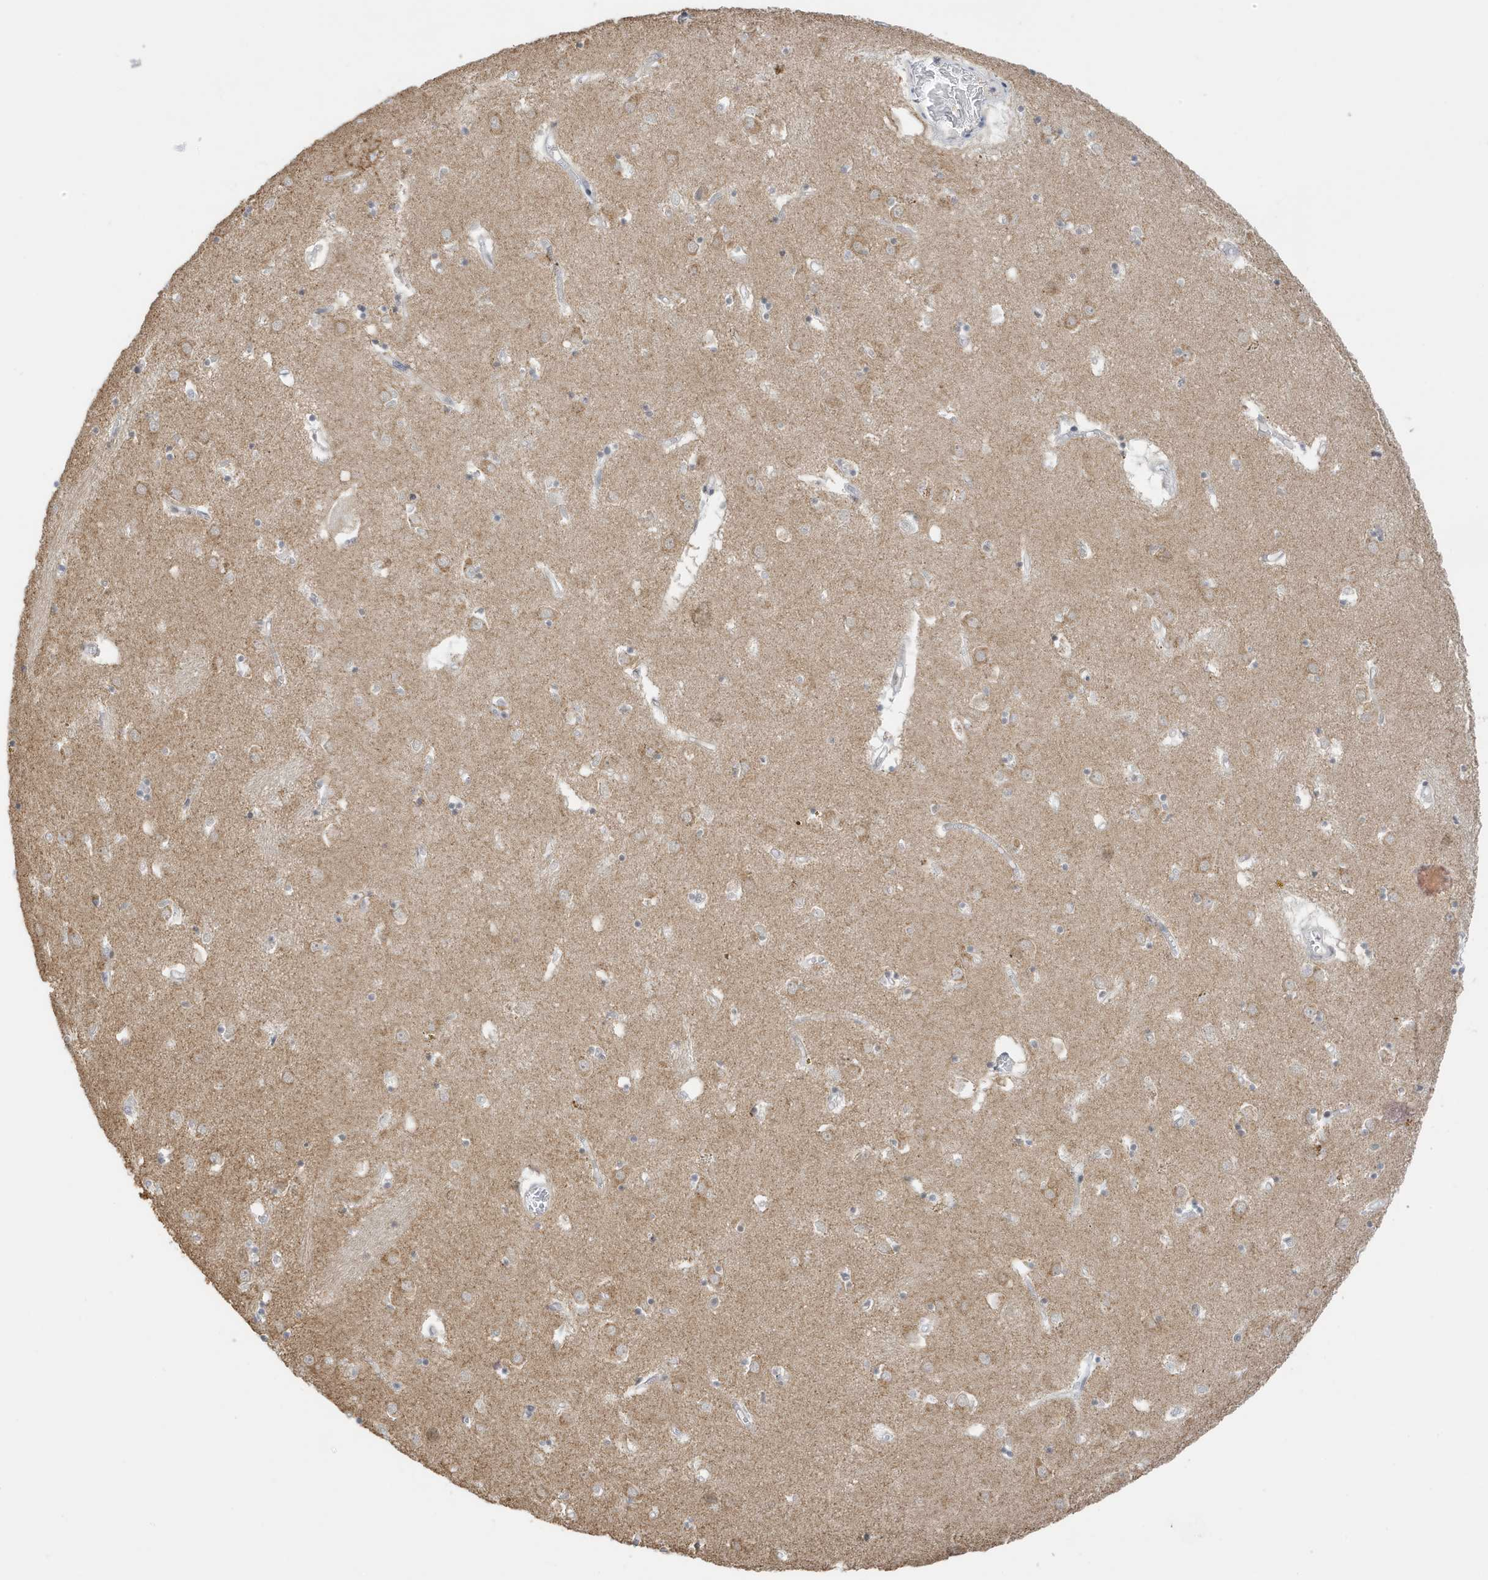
{"staining": {"intensity": "weak", "quantity": "<25%", "location": "cytoplasmic/membranous"}, "tissue": "caudate", "cell_type": "Glial cells", "image_type": "normal", "snomed": [{"axis": "morphology", "description": "Normal tissue, NOS"}, {"axis": "topography", "description": "Lateral ventricle wall"}], "caption": "Immunohistochemistry of unremarkable human caudate reveals no staining in glial cells.", "gene": "MSL3", "patient": {"sex": "male", "age": 70}}